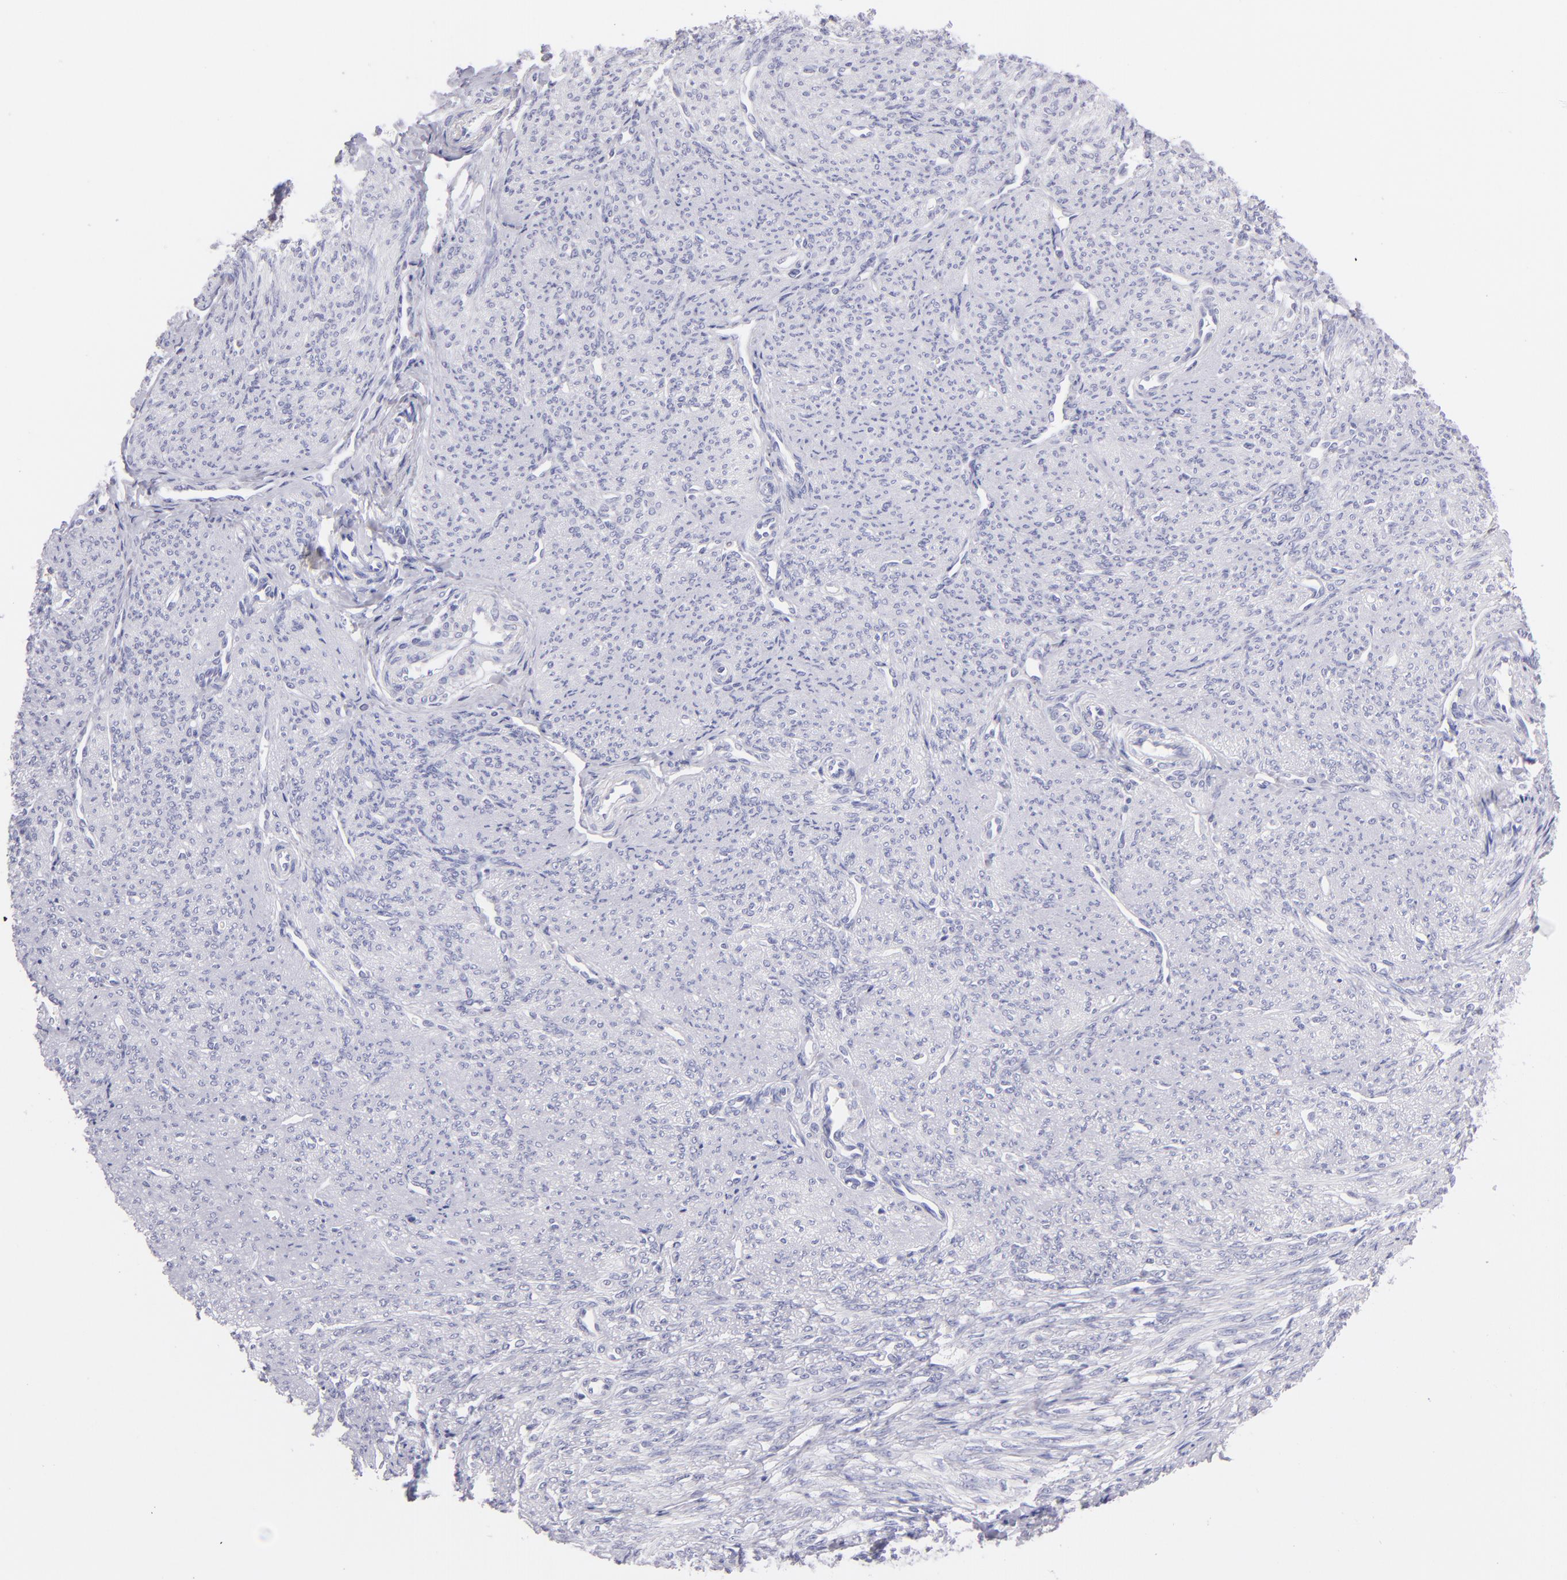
{"staining": {"intensity": "negative", "quantity": "none", "location": "none"}, "tissue": "smooth muscle", "cell_type": "Smooth muscle cells", "image_type": "normal", "snomed": [{"axis": "morphology", "description": "Normal tissue, NOS"}, {"axis": "topography", "description": "Cervix"}, {"axis": "topography", "description": "Endometrium"}], "caption": "A high-resolution photomicrograph shows immunohistochemistry (IHC) staining of unremarkable smooth muscle, which demonstrates no significant positivity in smooth muscle cells. The staining is performed using DAB brown chromogen with nuclei counter-stained in using hematoxylin.", "gene": "PRPH", "patient": {"sex": "female", "age": 65}}